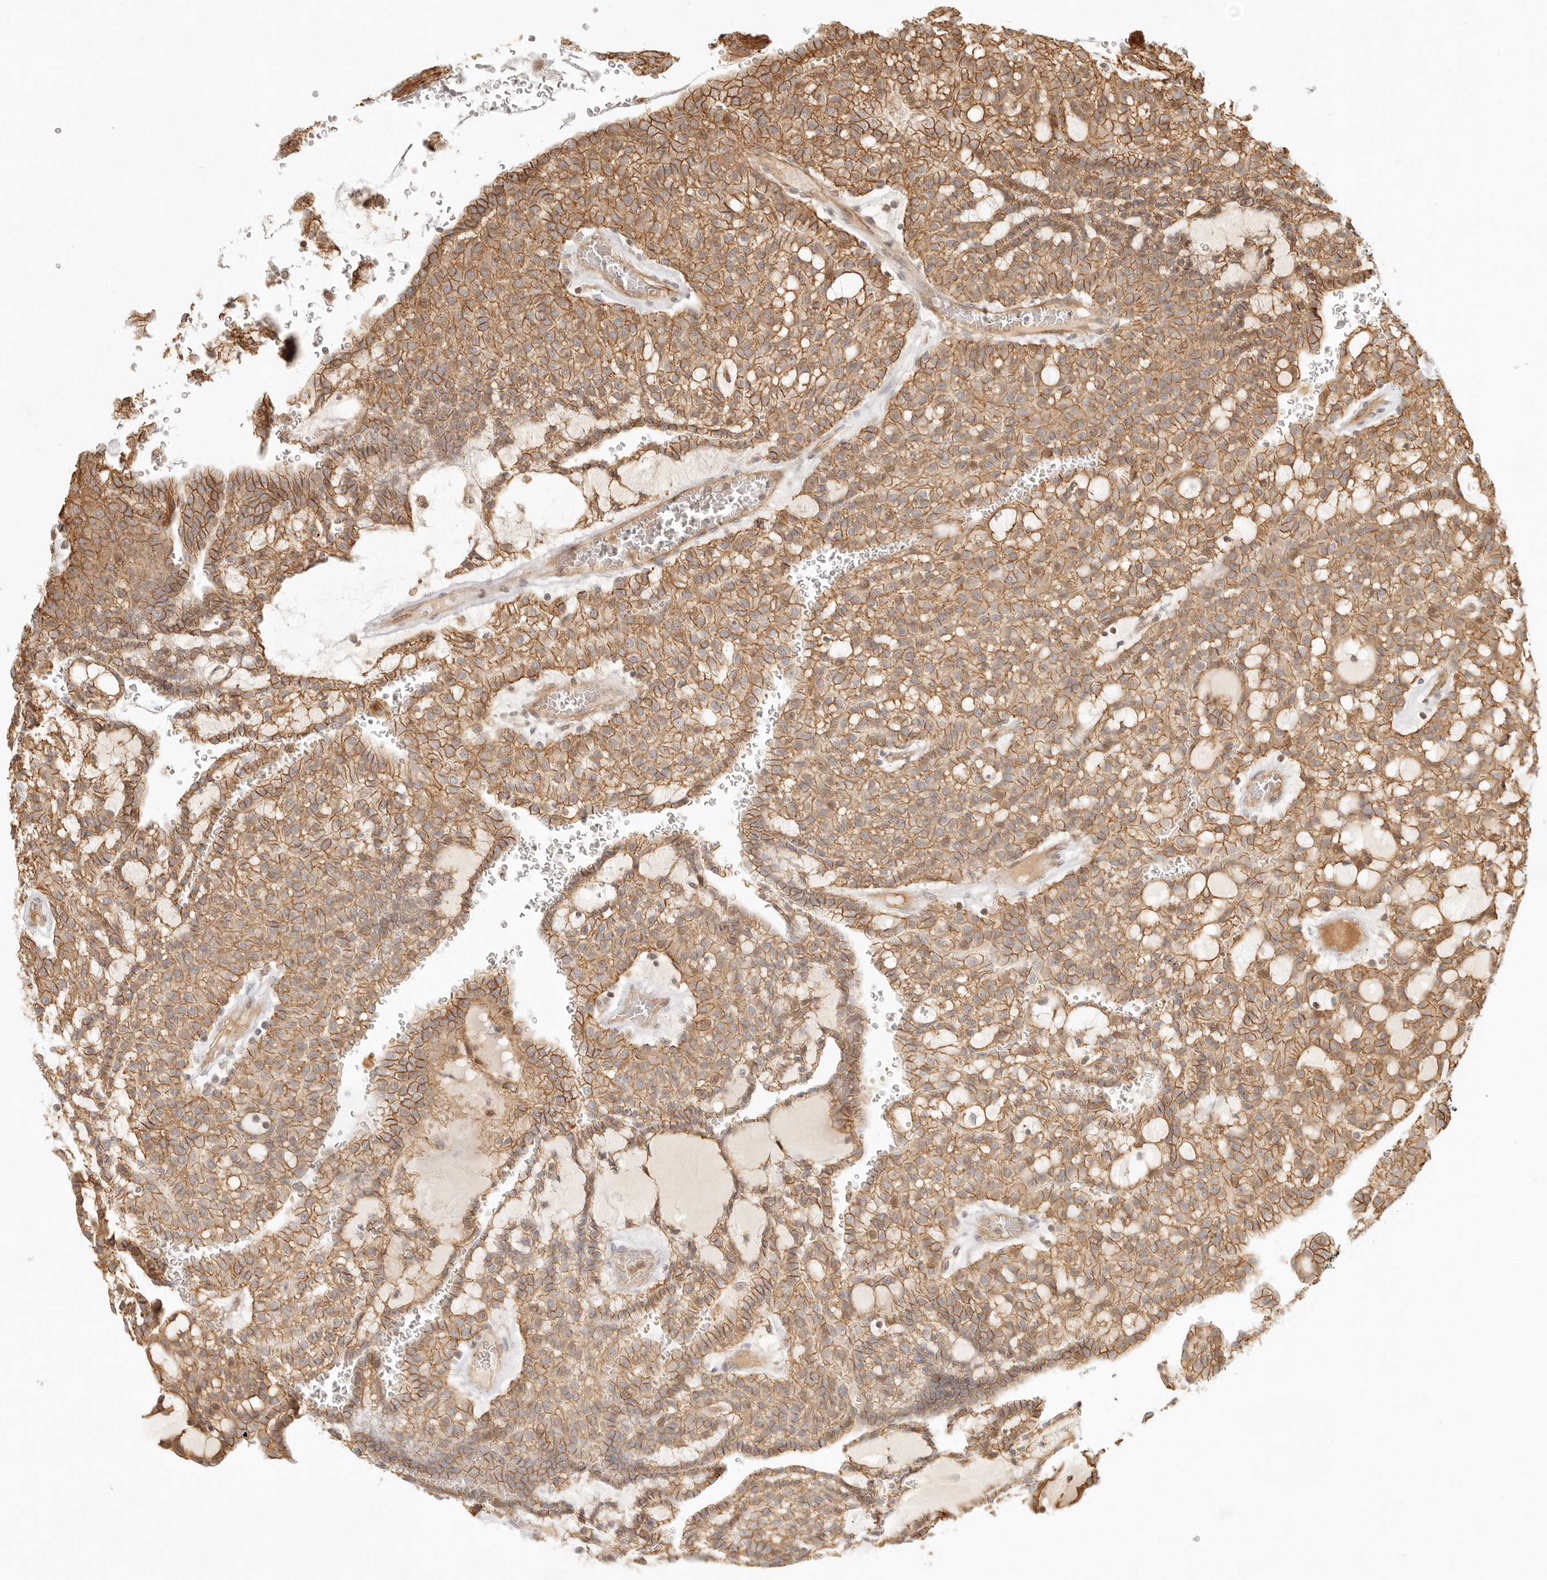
{"staining": {"intensity": "moderate", "quantity": ">75%", "location": "cytoplasmic/membranous"}, "tissue": "renal cancer", "cell_type": "Tumor cells", "image_type": "cancer", "snomed": [{"axis": "morphology", "description": "Adenocarcinoma, NOS"}, {"axis": "topography", "description": "Kidney"}], "caption": "Human renal cancer (adenocarcinoma) stained for a protein (brown) exhibits moderate cytoplasmic/membranous positive staining in about >75% of tumor cells.", "gene": "KLHL38", "patient": {"sex": "male", "age": 63}}